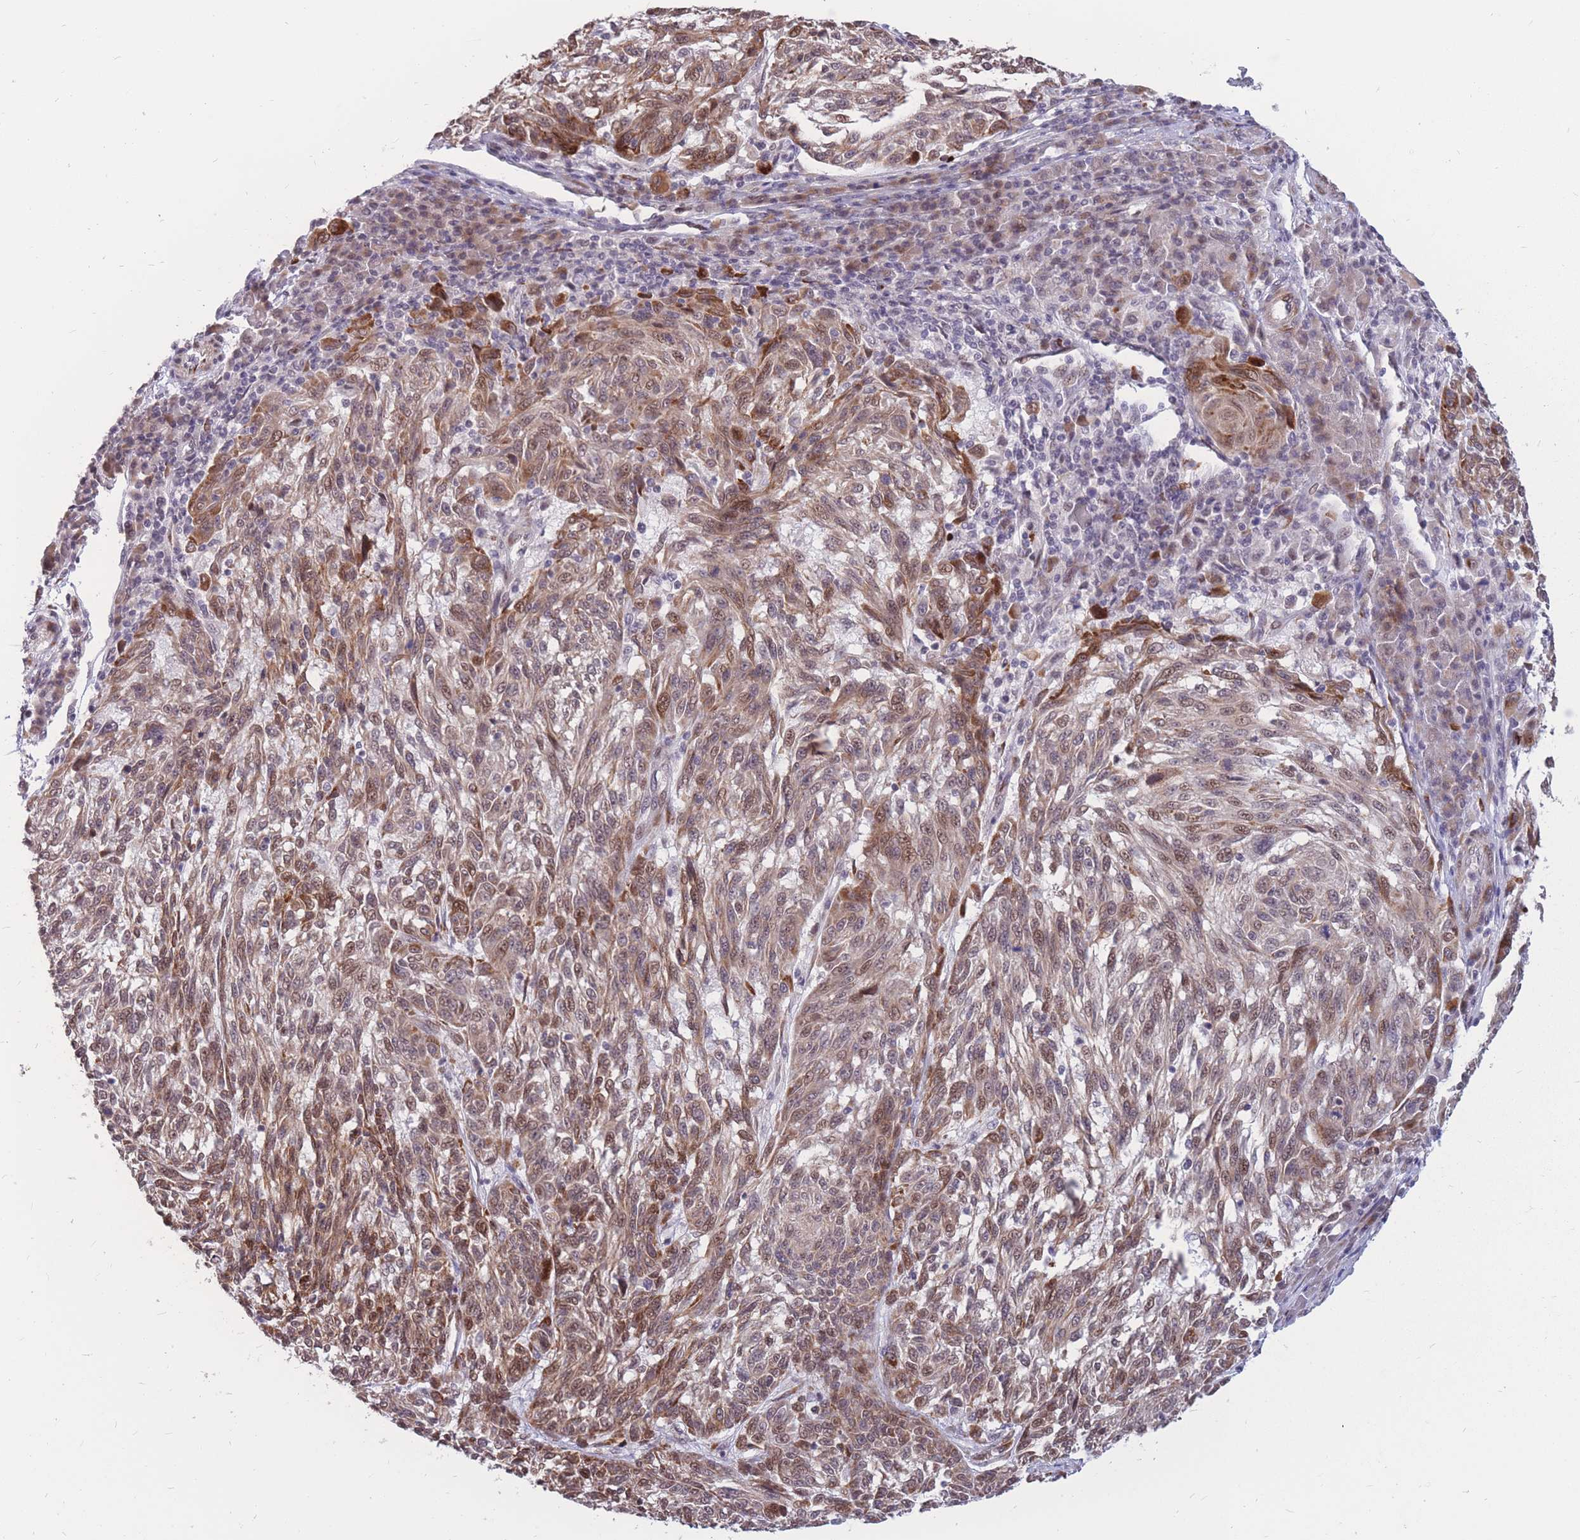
{"staining": {"intensity": "moderate", "quantity": ">75%", "location": "nuclear"}, "tissue": "melanoma", "cell_type": "Tumor cells", "image_type": "cancer", "snomed": [{"axis": "morphology", "description": "Malignant melanoma, NOS"}, {"axis": "topography", "description": "Skin"}], "caption": "Protein expression analysis of malignant melanoma demonstrates moderate nuclear expression in about >75% of tumor cells. (DAB IHC with brightfield microscopy, high magnification).", "gene": "ADD2", "patient": {"sex": "male", "age": 53}}